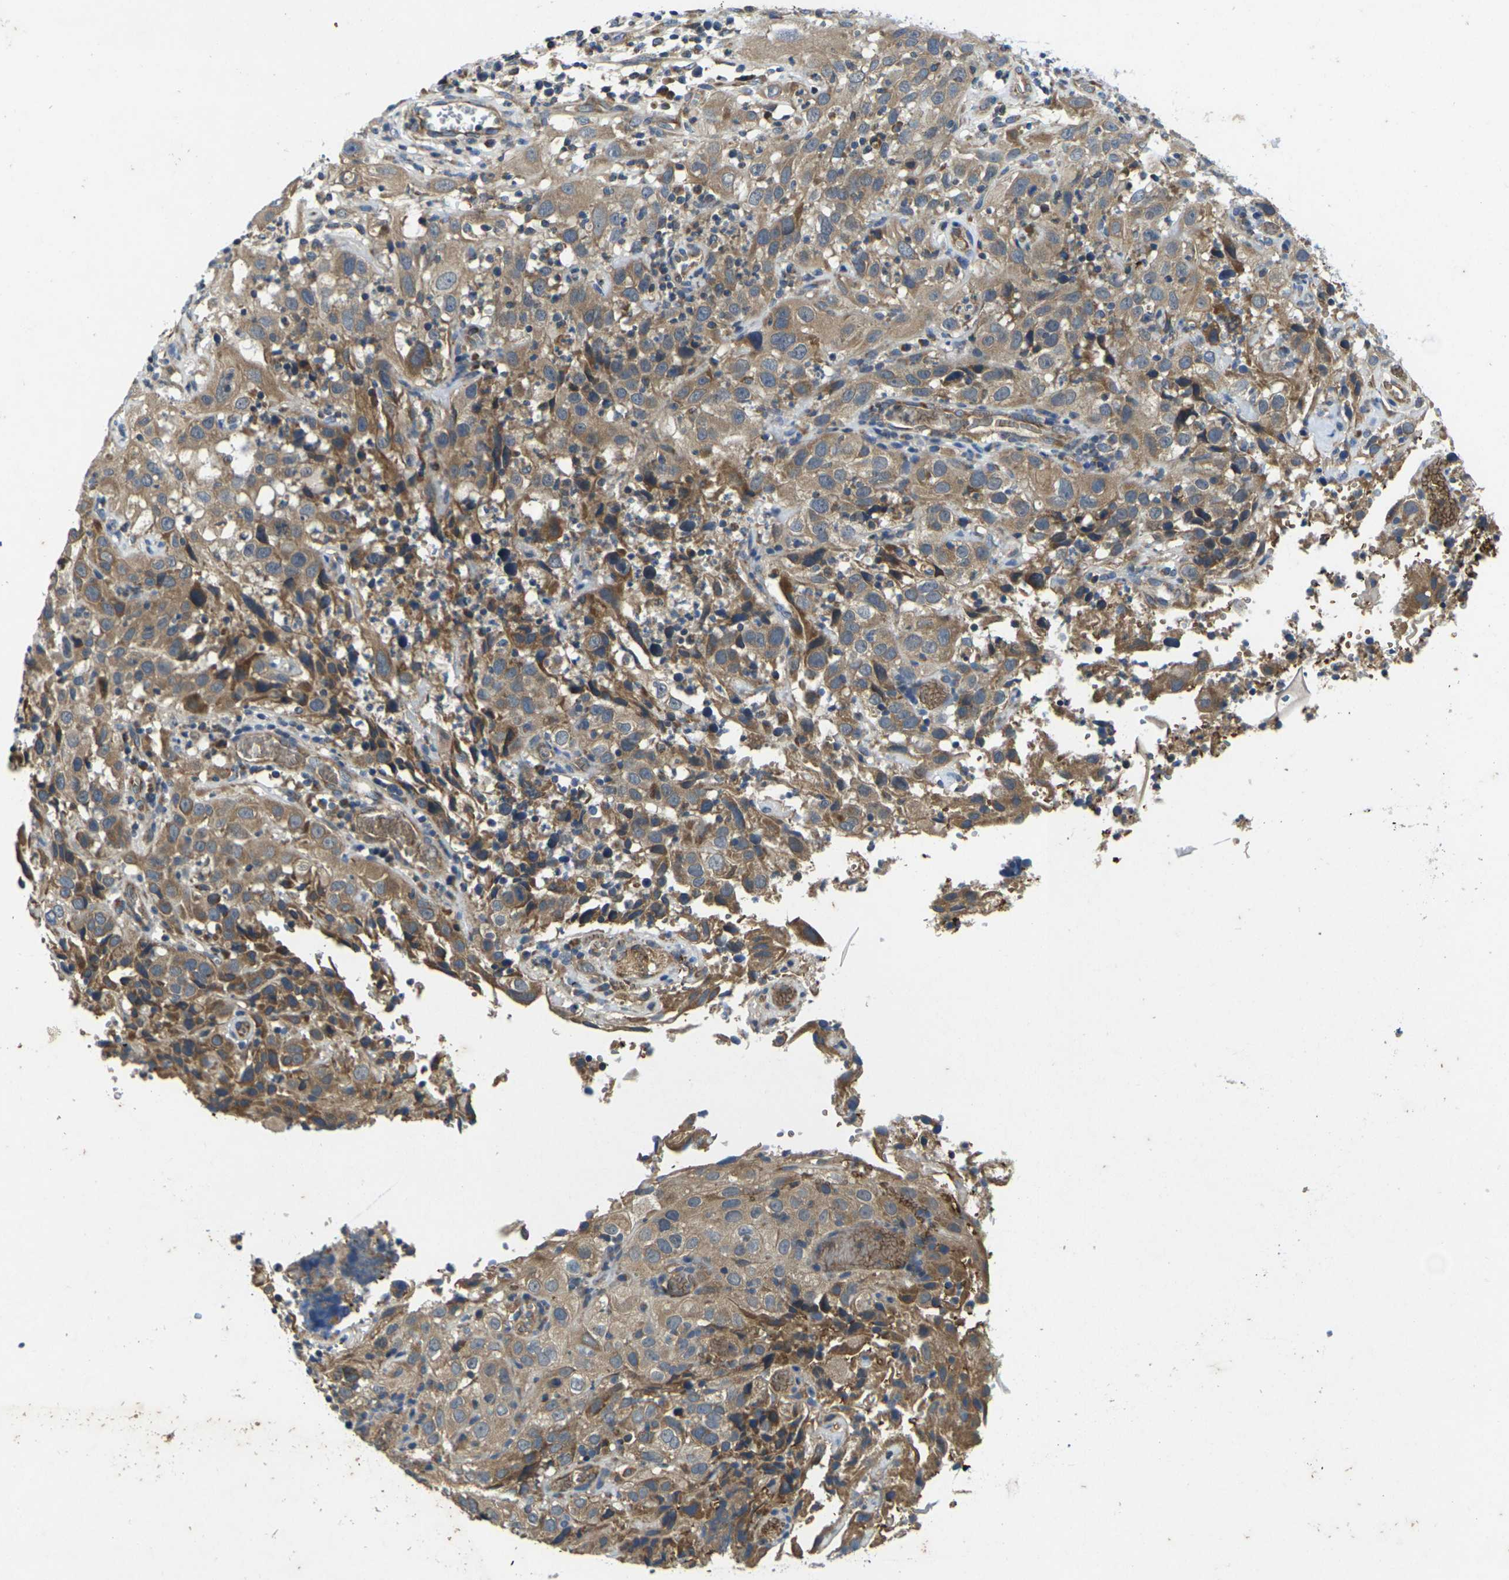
{"staining": {"intensity": "moderate", "quantity": ">75%", "location": "cytoplasmic/membranous"}, "tissue": "cervical cancer", "cell_type": "Tumor cells", "image_type": "cancer", "snomed": [{"axis": "morphology", "description": "Squamous cell carcinoma, NOS"}, {"axis": "topography", "description": "Cervix"}], "caption": "An immunohistochemistry (IHC) micrograph of tumor tissue is shown. Protein staining in brown highlights moderate cytoplasmic/membranous positivity in squamous cell carcinoma (cervical) within tumor cells. (IHC, brightfield microscopy, high magnification).", "gene": "KIF1B", "patient": {"sex": "female", "age": 32}}